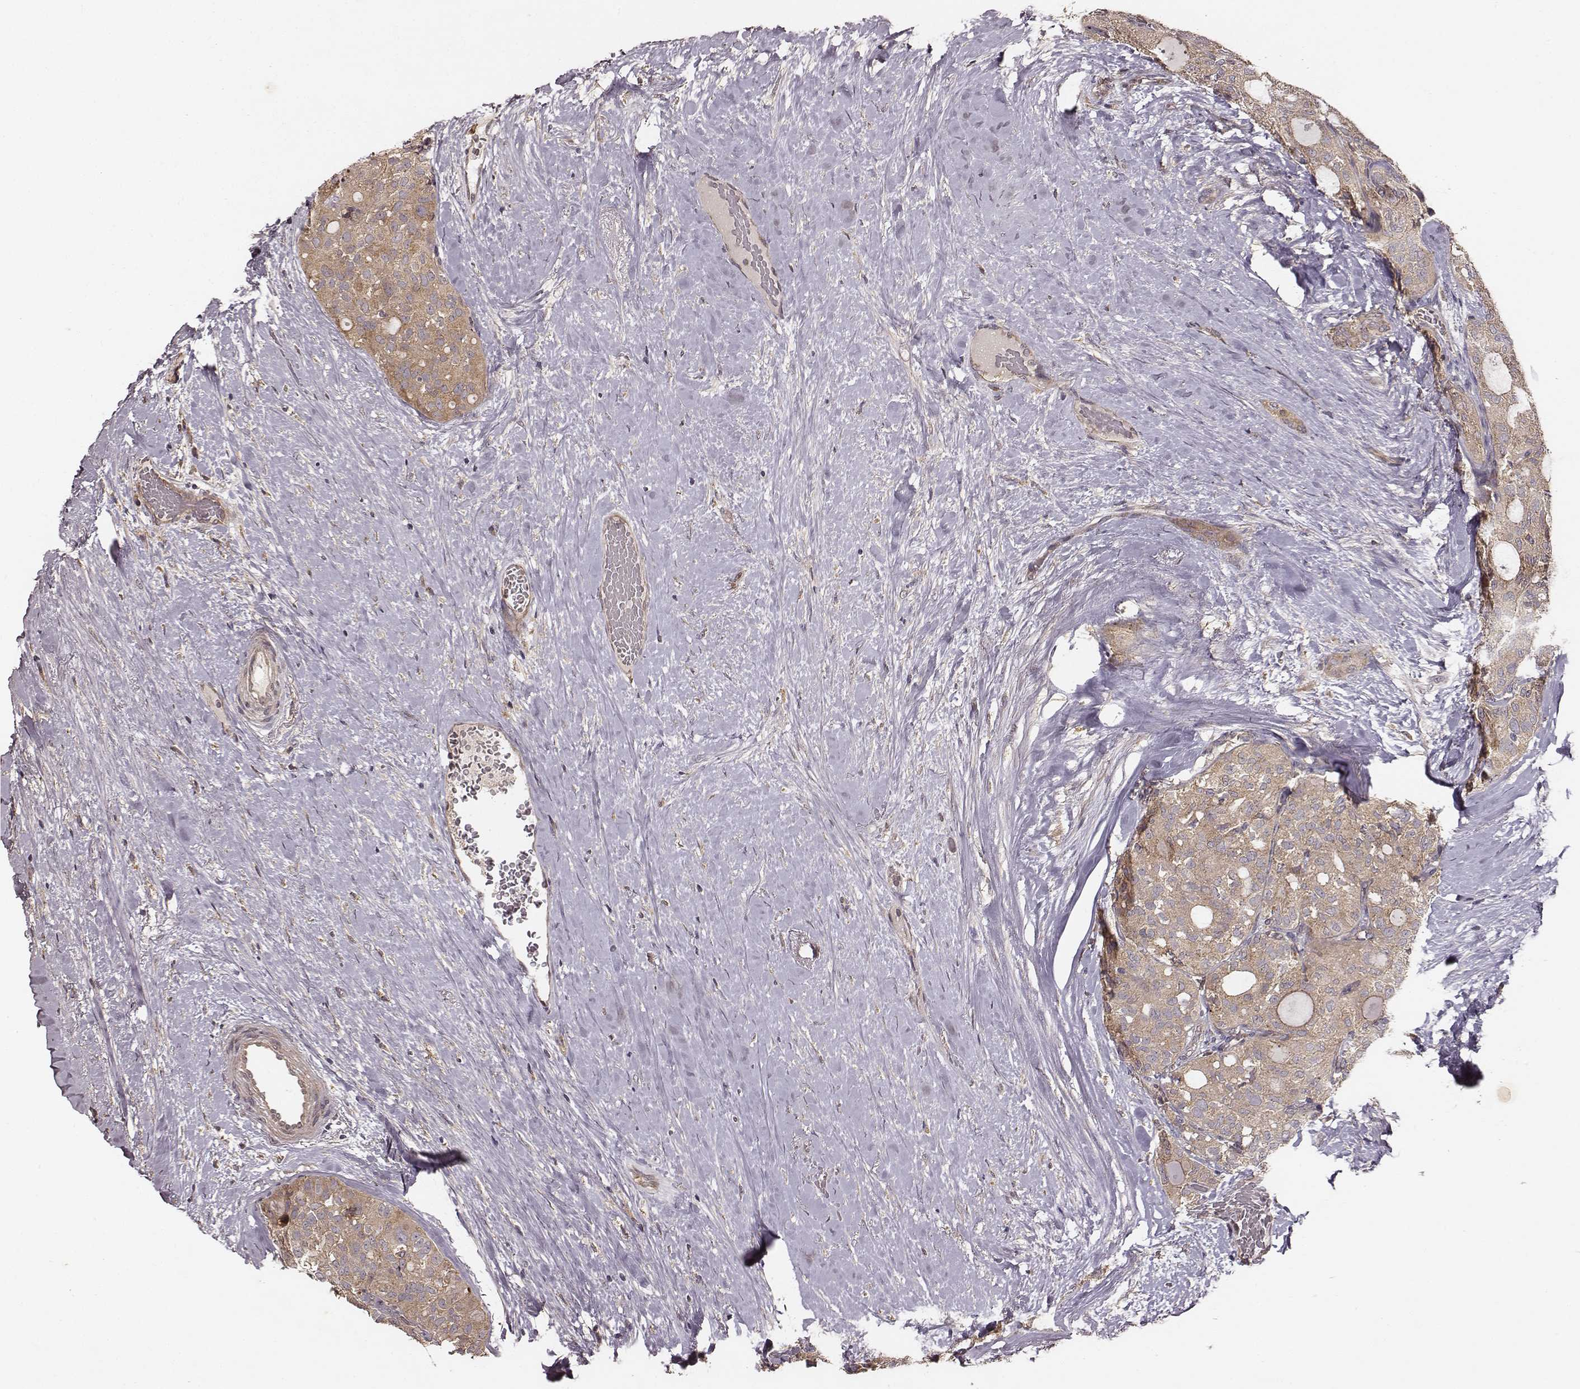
{"staining": {"intensity": "weak", "quantity": ">75%", "location": "cytoplasmic/membranous"}, "tissue": "thyroid cancer", "cell_type": "Tumor cells", "image_type": "cancer", "snomed": [{"axis": "morphology", "description": "Follicular adenoma carcinoma, NOS"}, {"axis": "topography", "description": "Thyroid gland"}], "caption": "IHC (DAB (3,3'-diaminobenzidine)) staining of follicular adenoma carcinoma (thyroid) demonstrates weak cytoplasmic/membranous protein positivity in about >75% of tumor cells. The protein of interest is shown in brown color, while the nuclei are stained blue.", "gene": "VPS26A", "patient": {"sex": "male", "age": 75}}